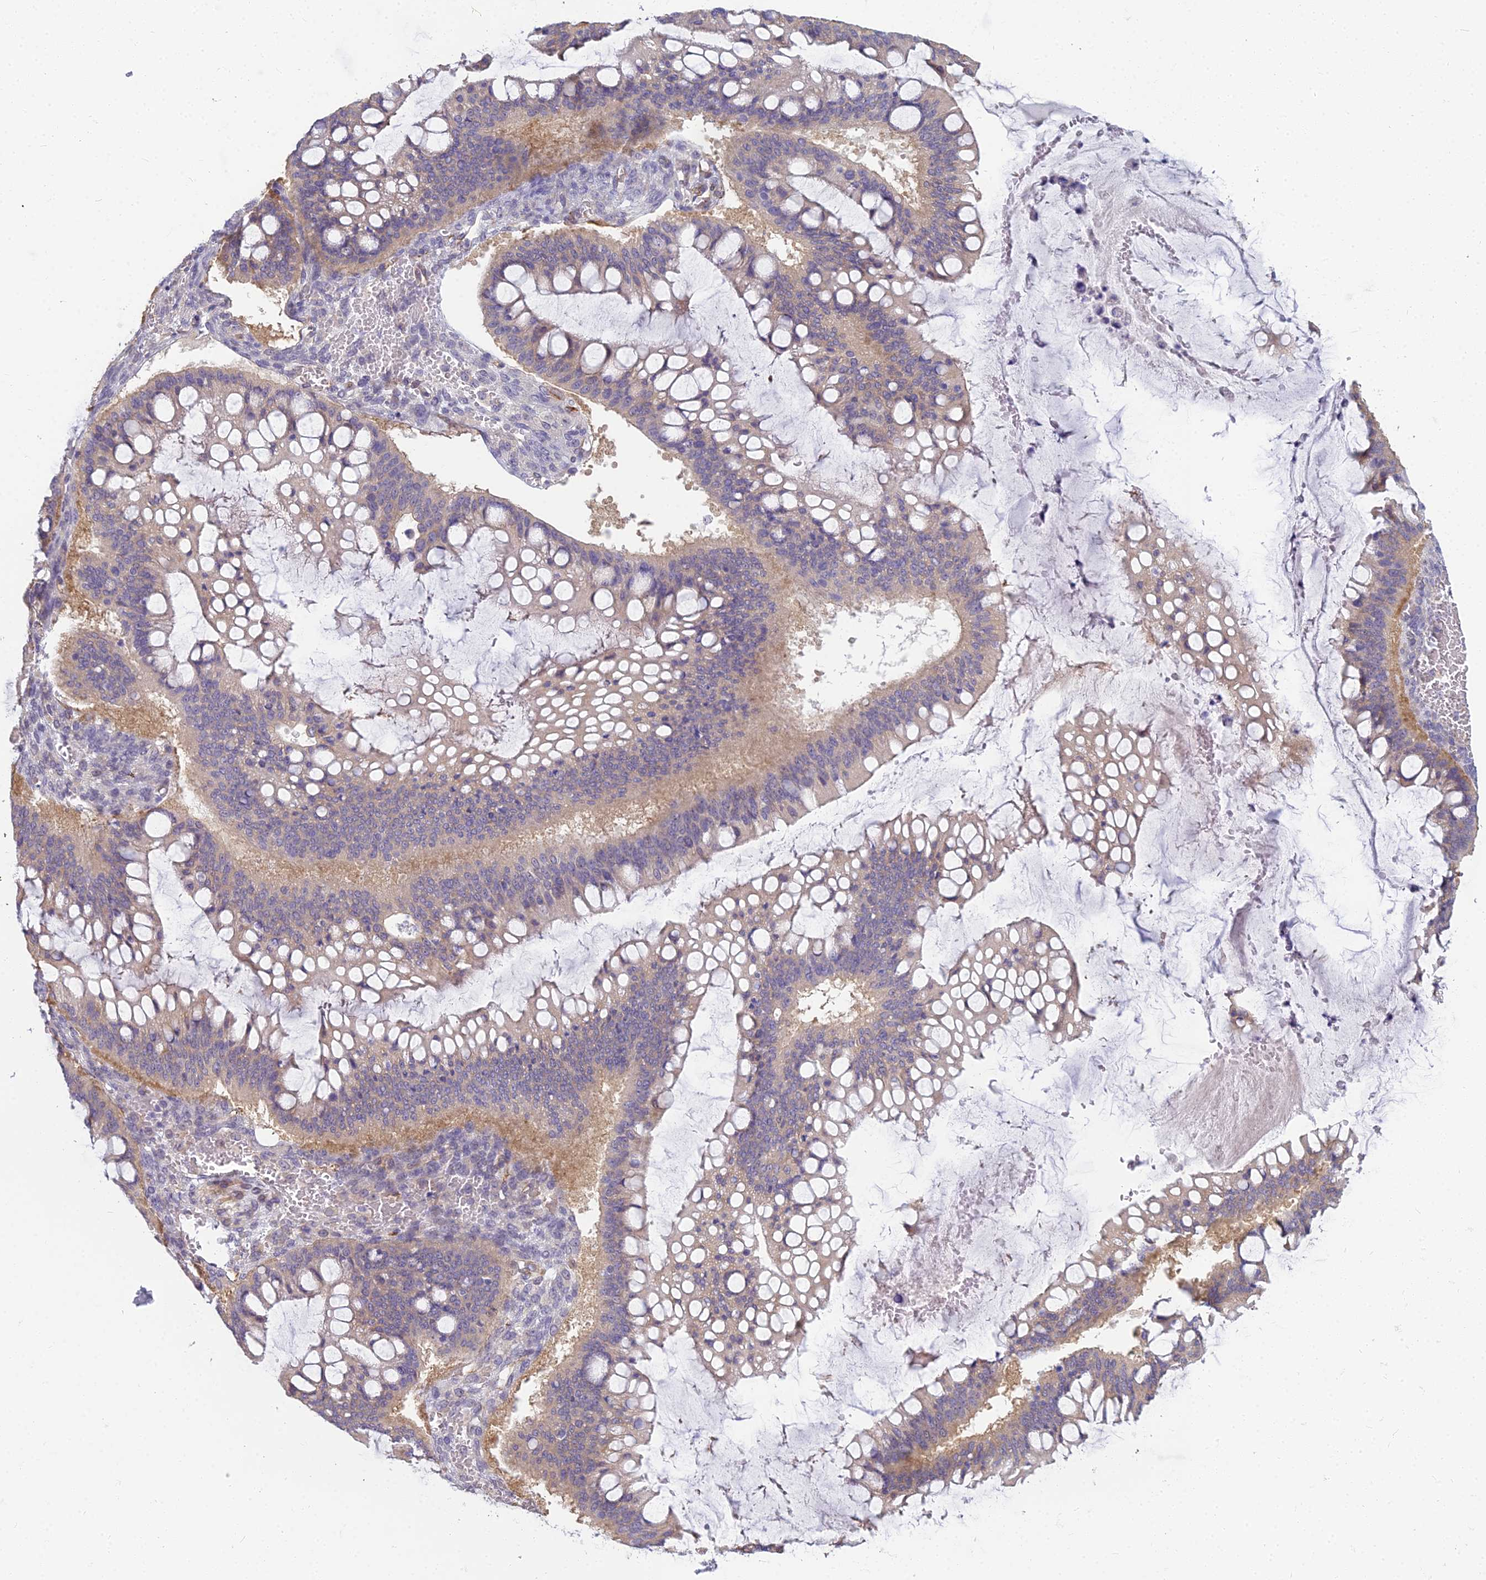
{"staining": {"intensity": "weak", "quantity": "25%-75%", "location": "cytoplasmic/membranous"}, "tissue": "ovarian cancer", "cell_type": "Tumor cells", "image_type": "cancer", "snomed": [{"axis": "morphology", "description": "Cystadenocarcinoma, mucinous, NOS"}, {"axis": "topography", "description": "Ovary"}], "caption": "Brown immunohistochemical staining in human ovarian mucinous cystadenocarcinoma reveals weak cytoplasmic/membranous positivity in about 25%-75% of tumor cells.", "gene": "RGL3", "patient": {"sex": "female", "age": 73}}